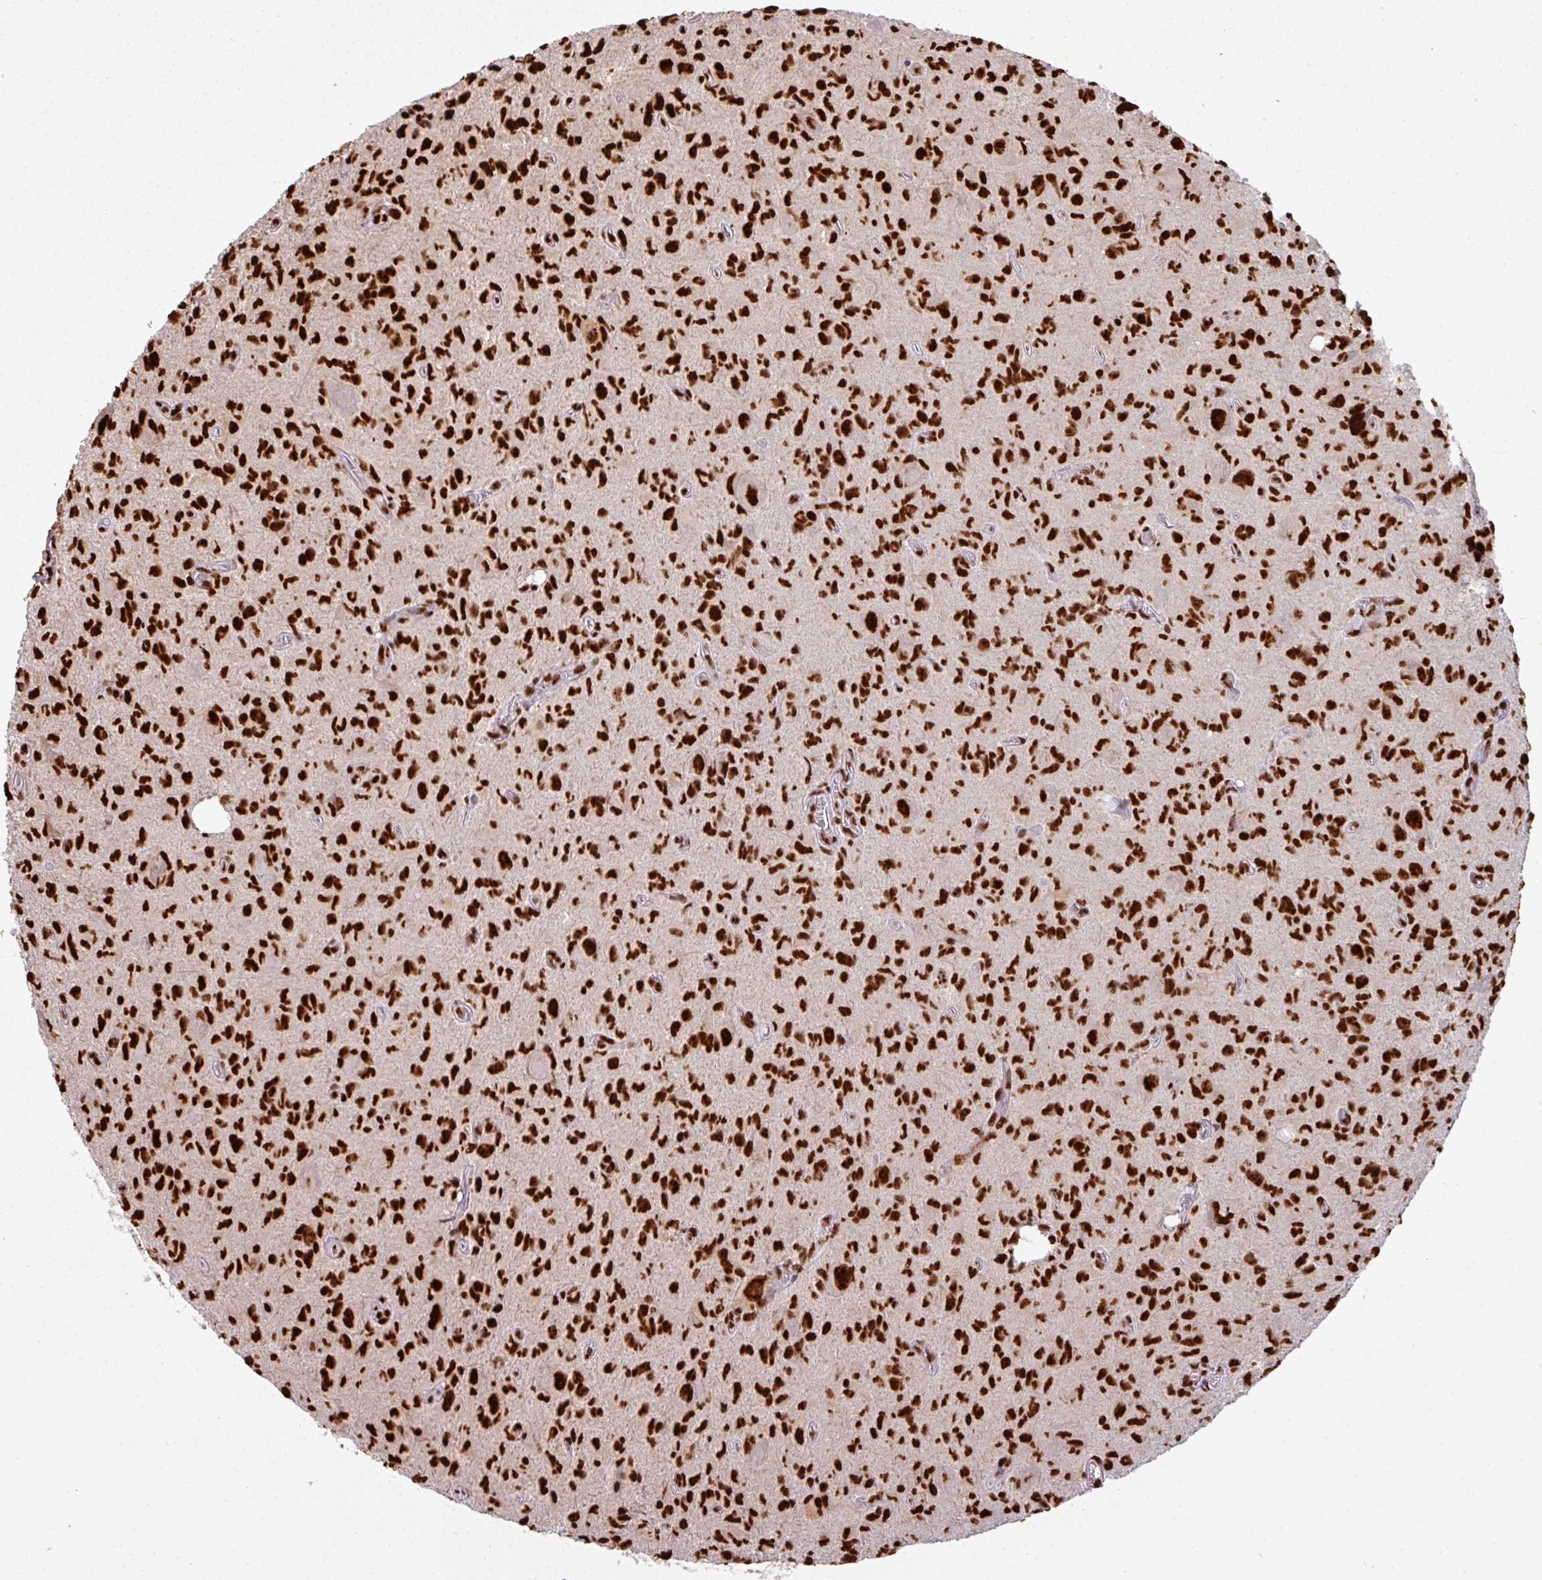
{"staining": {"intensity": "strong", "quantity": ">75%", "location": "nuclear"}, "tissue": "glioma", "cell_type": "Tumor cells", "image_type": "cancer", "snomed": [{"axis": "morphology", "description": "Glioma, malignant, High grade"}, {"axis": "topography", "description": "Brain"}], "caption": "Approximately >75% of tumor cells in malignant glioma (high-grade) display strong nuclear protein staining as visualized by brown immunohistochemical staining.", "gene": "SIK3", "patient": {"sex": "male", "age": 76}}